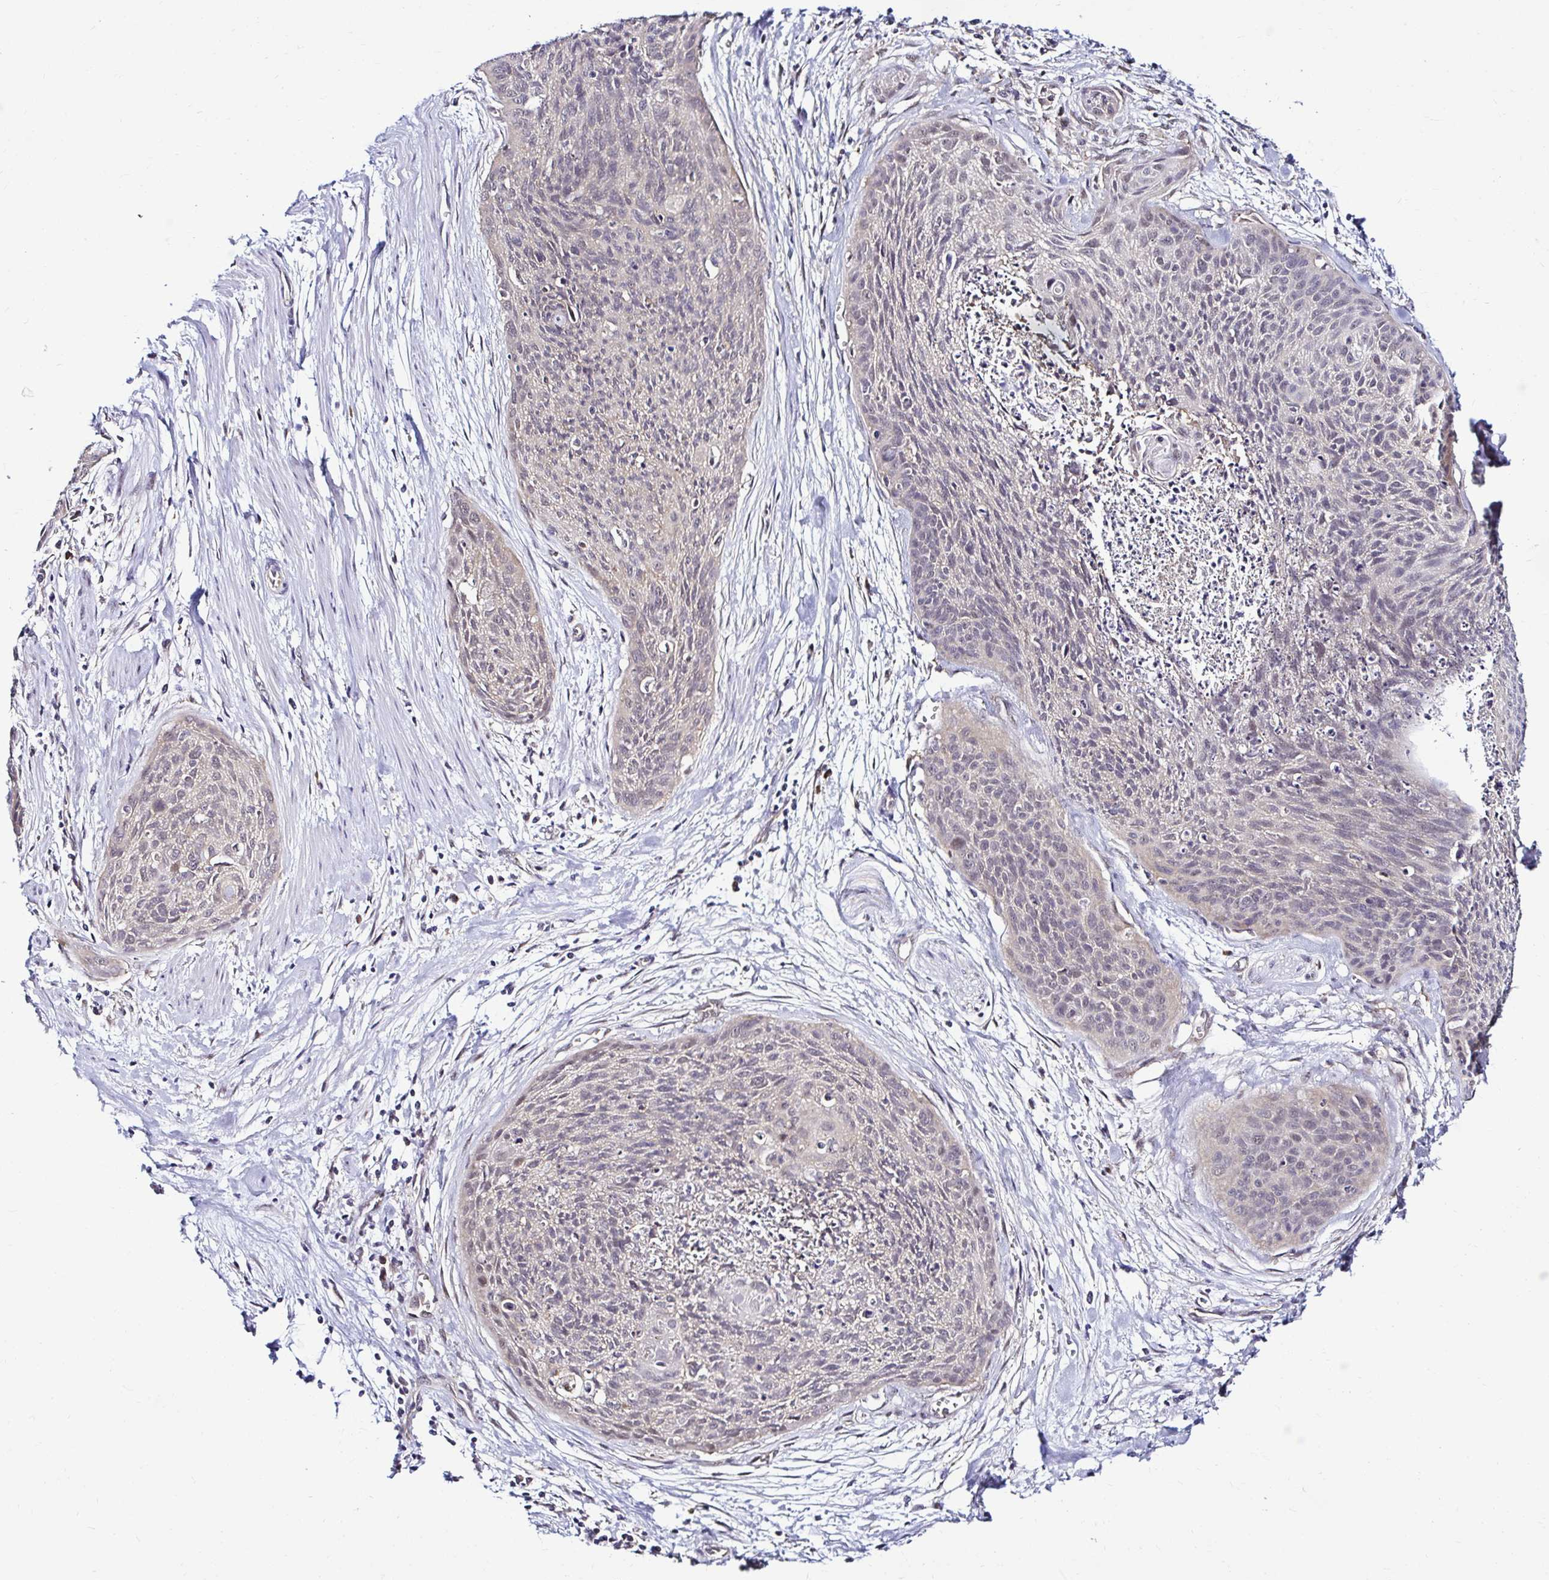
{"staining": {"intensity": "weak", "quantity": "<25%", "location": "nuclear"}, "tissue": "cervical cancer", "cell_type": "Tumor cells", "image_type": "cancer", "snomed": [{"axis": "morphology", "description": "Squamous cell carcinoma, NOS"}, {"axis": "topography", "description": "Cervix"}], "caption": "Cervical cancer (squamous cell carcinoma) stained for a protein using immunohistochemistry exhibits no expression tumor cells.", "gene": "PSMD3", "patient": {"sex": "female", "age": 55}}